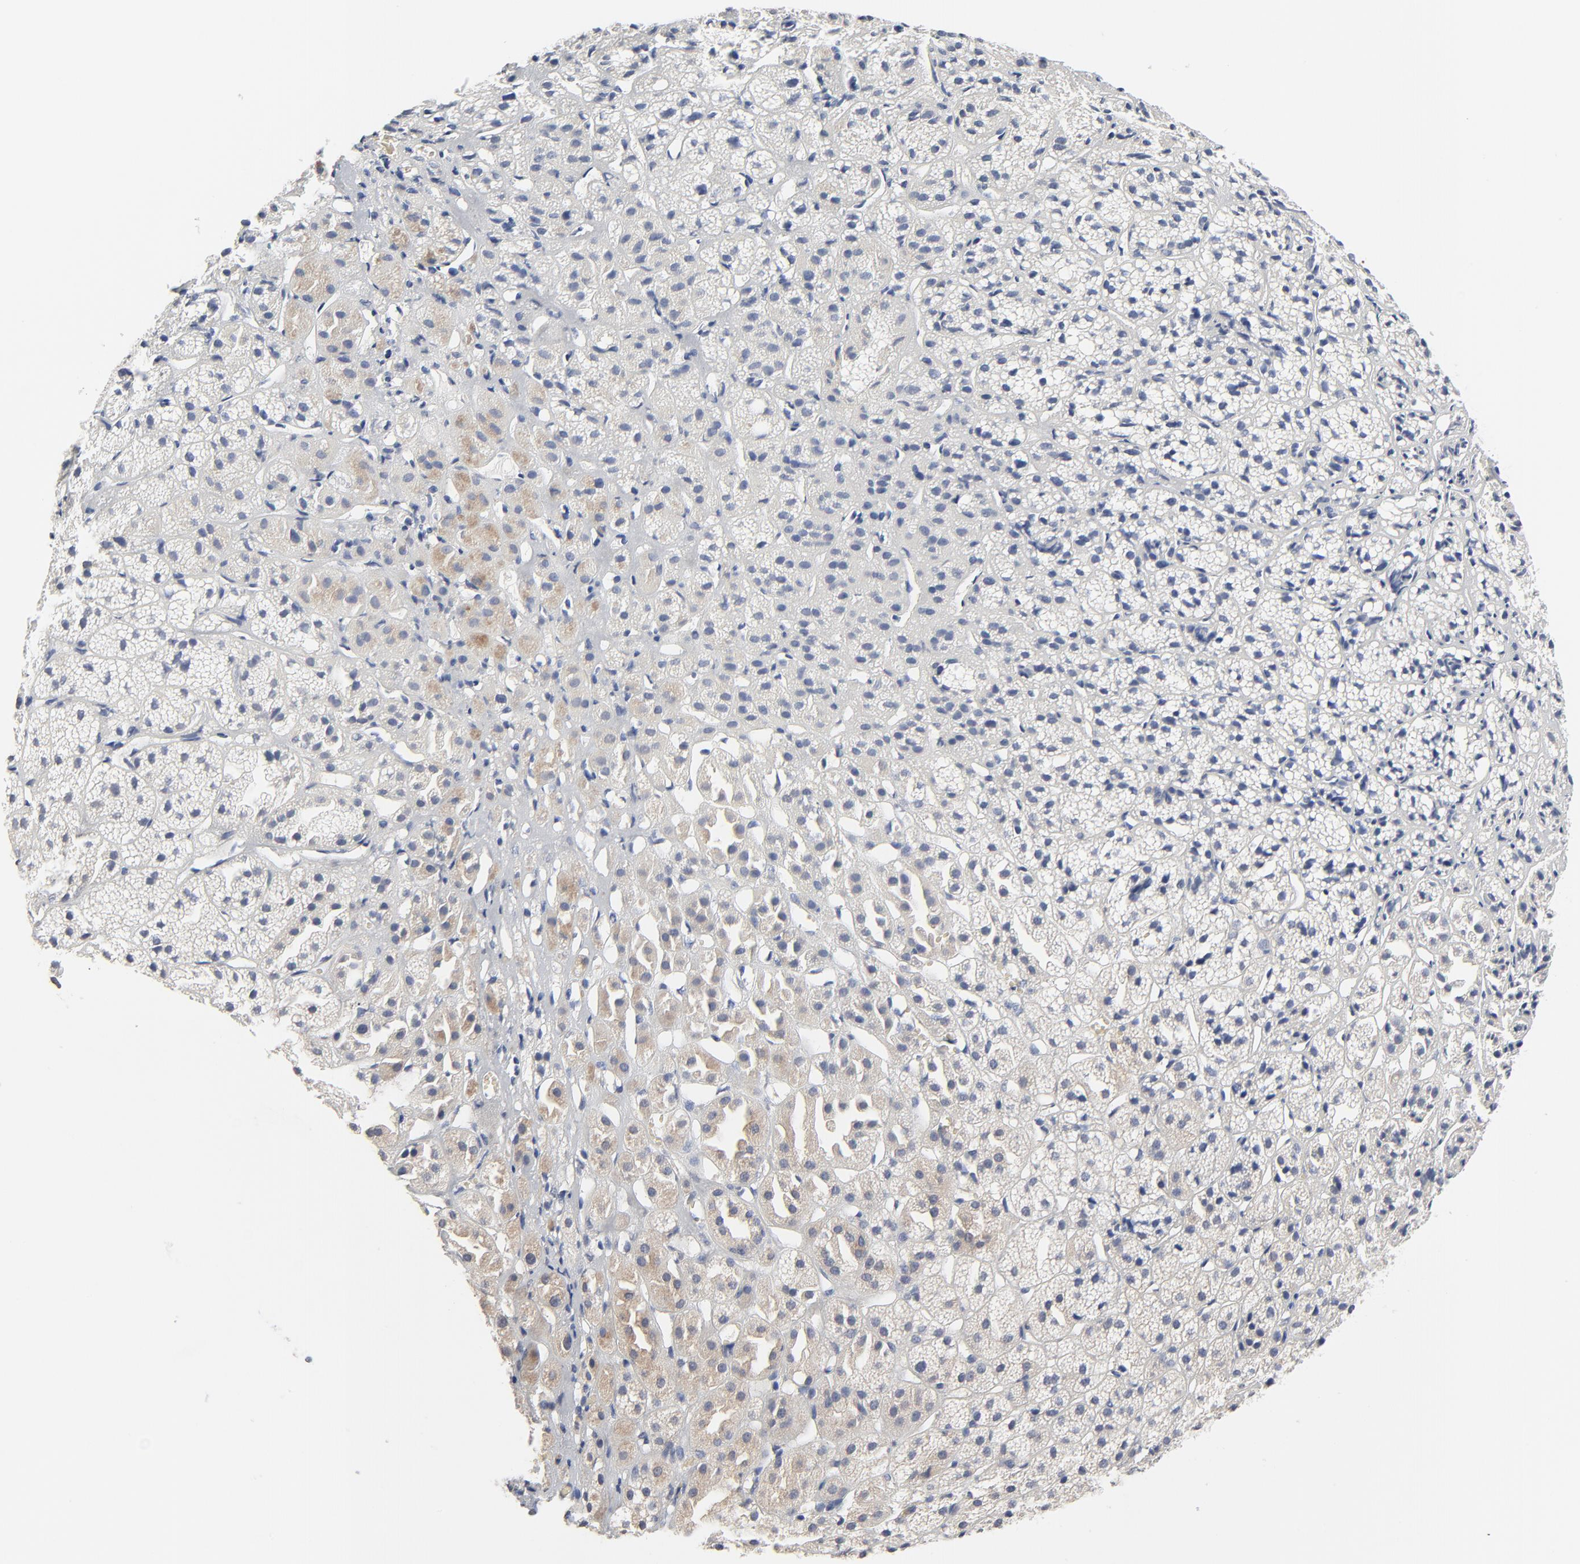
{"staining": {"intensity": "negative", "quantity": "none", "location": "none"}, "tissue": "adrenal gland", "cell_type": "Glandular cells", "image_type": "normal", "snomed": [{"axis": "morphology", "description": "Normal tissue, NOS"}, {"axis": "topography", "description": "Adrenal gland"}], "caption": "Protein analysis of unremarkable adrenal gland reveals no significant expression in glandular cells. (Stains: DAB (3,3'-diaminobenzidine) immunohistochemistry with hematoxylin counter stain, Microscopy: brightfield microscopy at high magnification).", "gene": "FBXL5", "patient": {"sex": "female", "age": 71}}